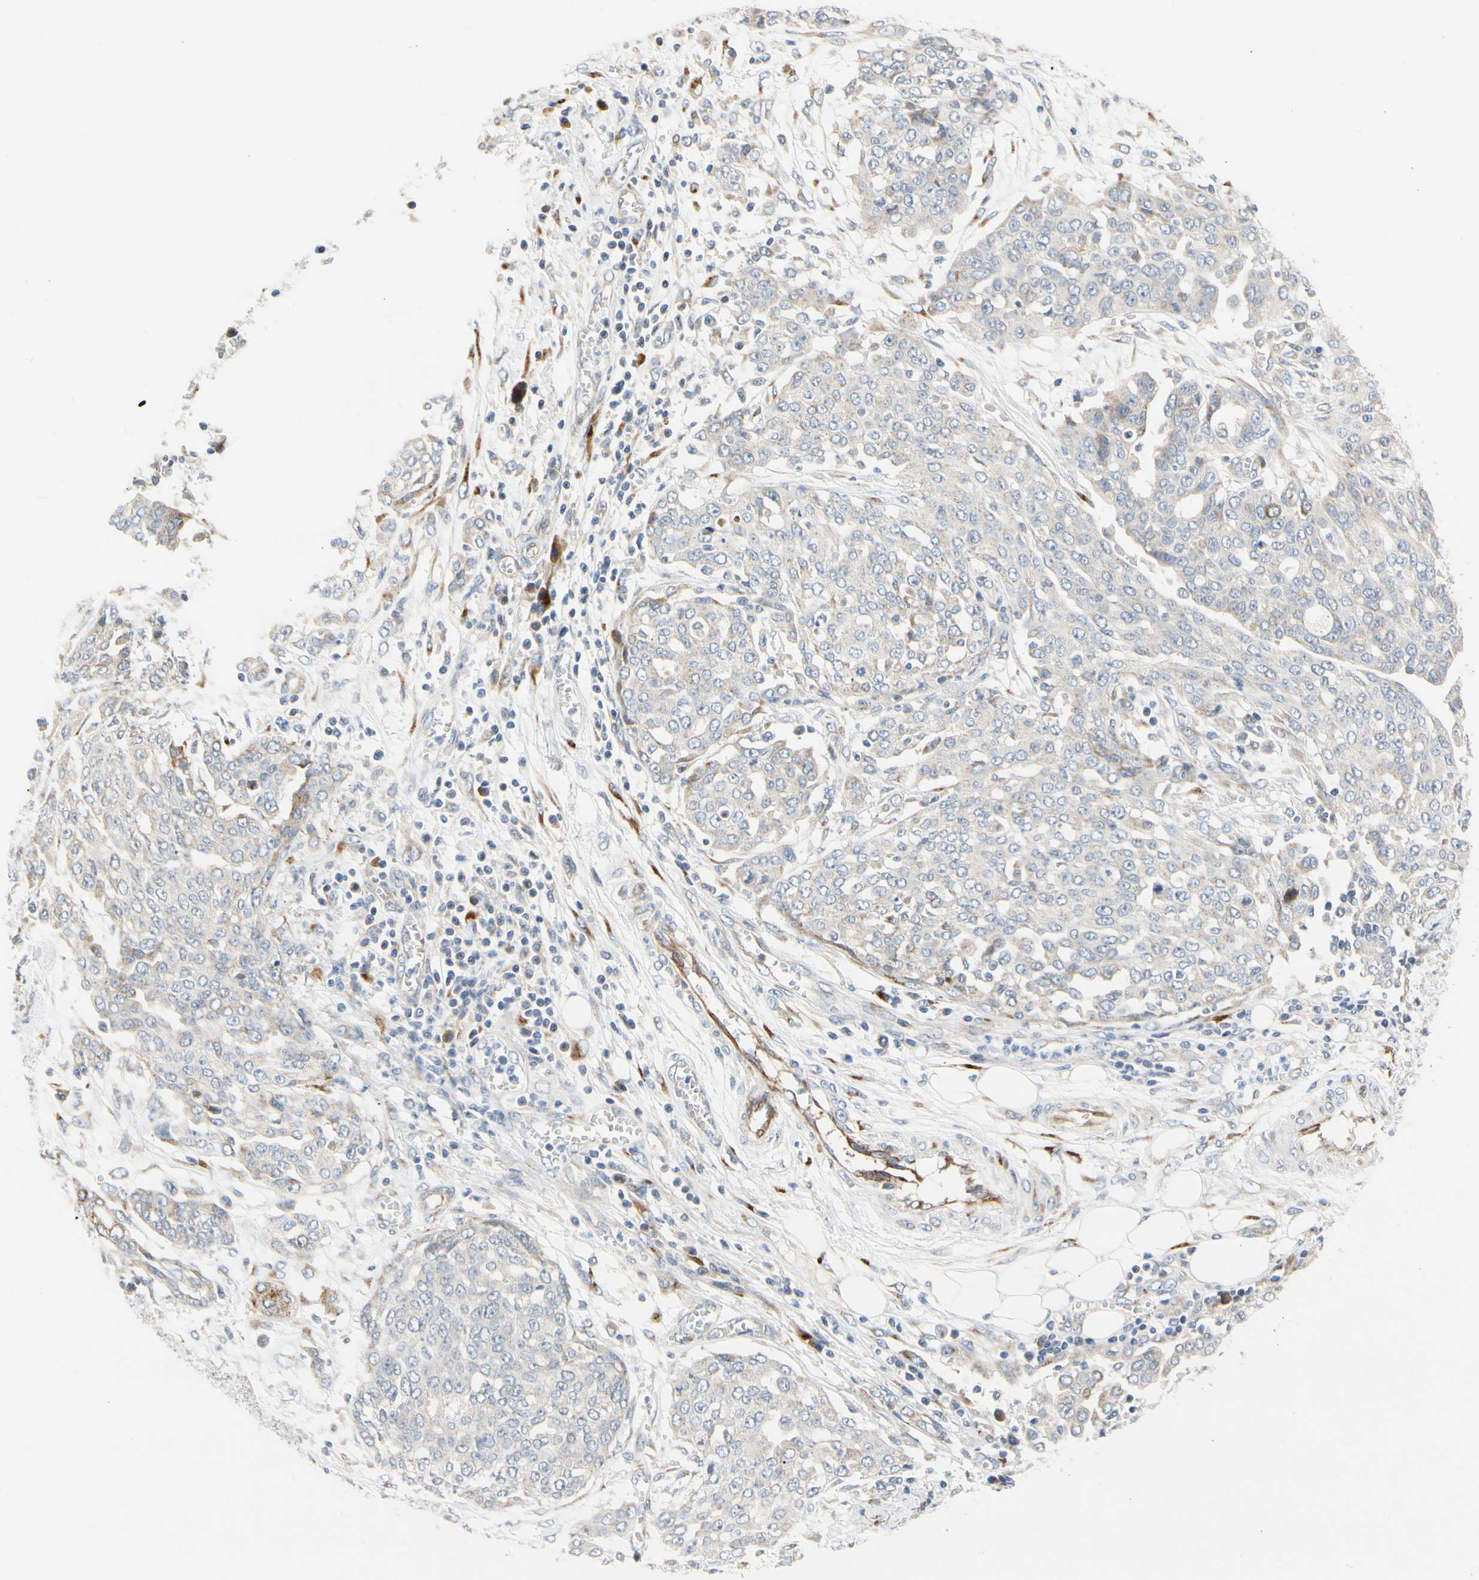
{"staining": {"intensity": "negative", "quantity": "none", "location": "none"}, "tissue": "ovarian cancer", "cell_type": "Tumor cells", "image_type": "cancer", "snomed": [{"axis": "morphology", "description": "Cystadenocarcinoma, serous, NOS"}, {"axis": "topography", "description": "Soft tissue"}, {"axis": "topography", "description": "Ovary"}], "caption": "Immunohistochemistry of human ovarian serous cystadenocarcinoma demonstrates no staining in tumor cells.", "gene": "ZNF236", "patient": {"sex": "female", "age": 57}}